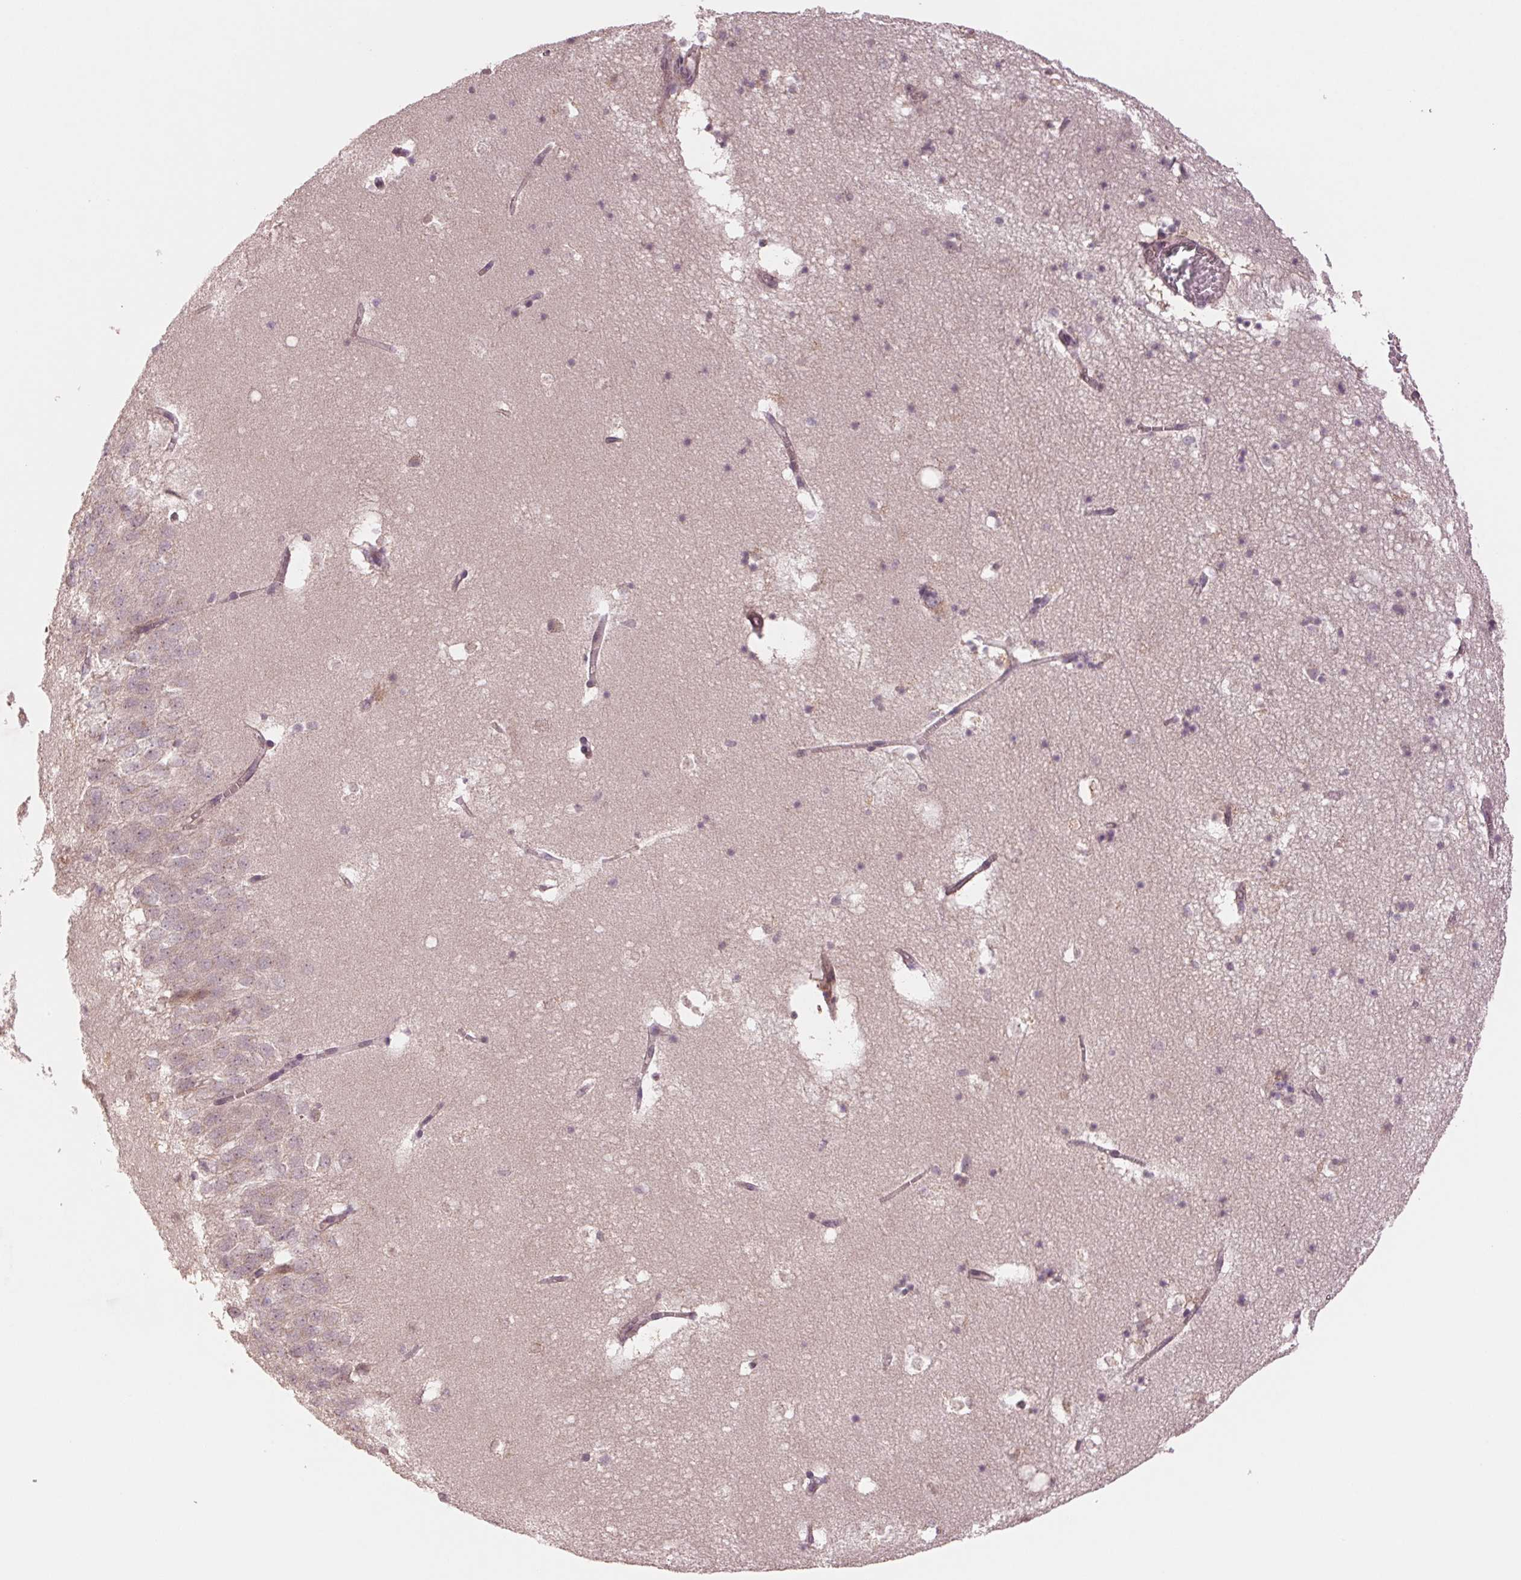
{"staining": {"intensity": "weak", "quantity": "<25%", "location": "cytoplasmic/membranous"}, "tissue": "hippocampus", "cell_type": "Glial cells", "image_type": "normal", "snomed": [{"axis": "morphology", "description": "Normal tissue, NOS"}, {"axis": "topography", "description": "Hippocampus"}], "caption": "High power microscopy photomicrograph of an immunohistochemistry (IHC) histopathology image of unremarkable hippocampus, revealing no significant expression in glial cells. (DAB immunohistochemistry with hematoxylin counter stain).", "gene": "PPIAL4A", "patient": {"sex": "male", "age": 58}}